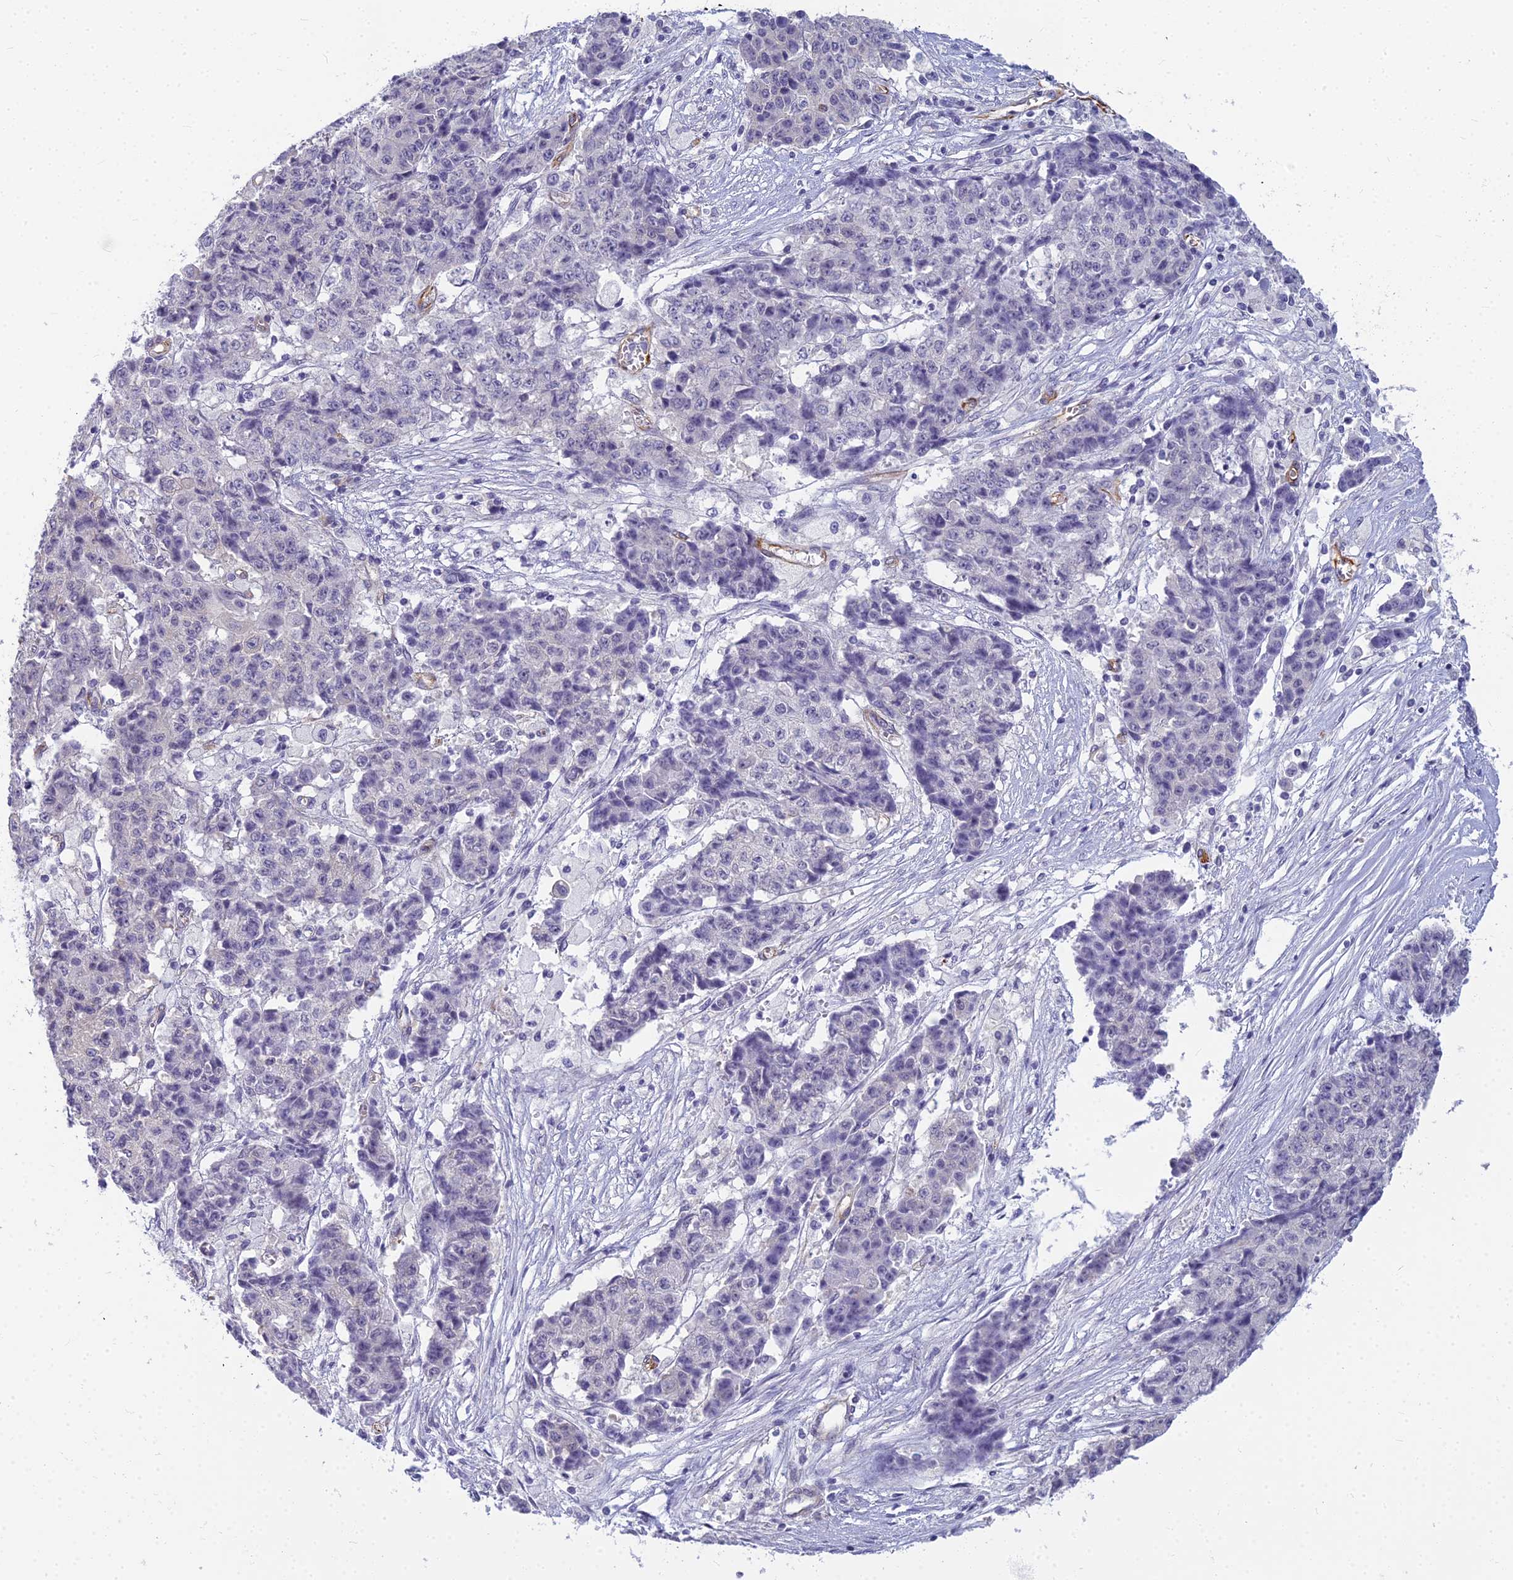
{"staining": {"intensity": "negative", "quantity": "none", "location": "none"}, "tissue": "ovarian cancer", "cell_type": "Tumor cells", "image_type": "cancer", "snomed": [{"axis": "morphology", "description": "Carcinoma, endometroid"}, {"axis": "topography", "description": "Ovary"}], "caption": "This image is of ovarian cancer (endometroid carcinoma) stained with immunohistochemistry (IHC) to label a protein in brown with the nuclei are counter-stained blue. There is no positivity in tumor cells.", "gene": "RGL3", "patient": {"sex": "female", "age": 42}}